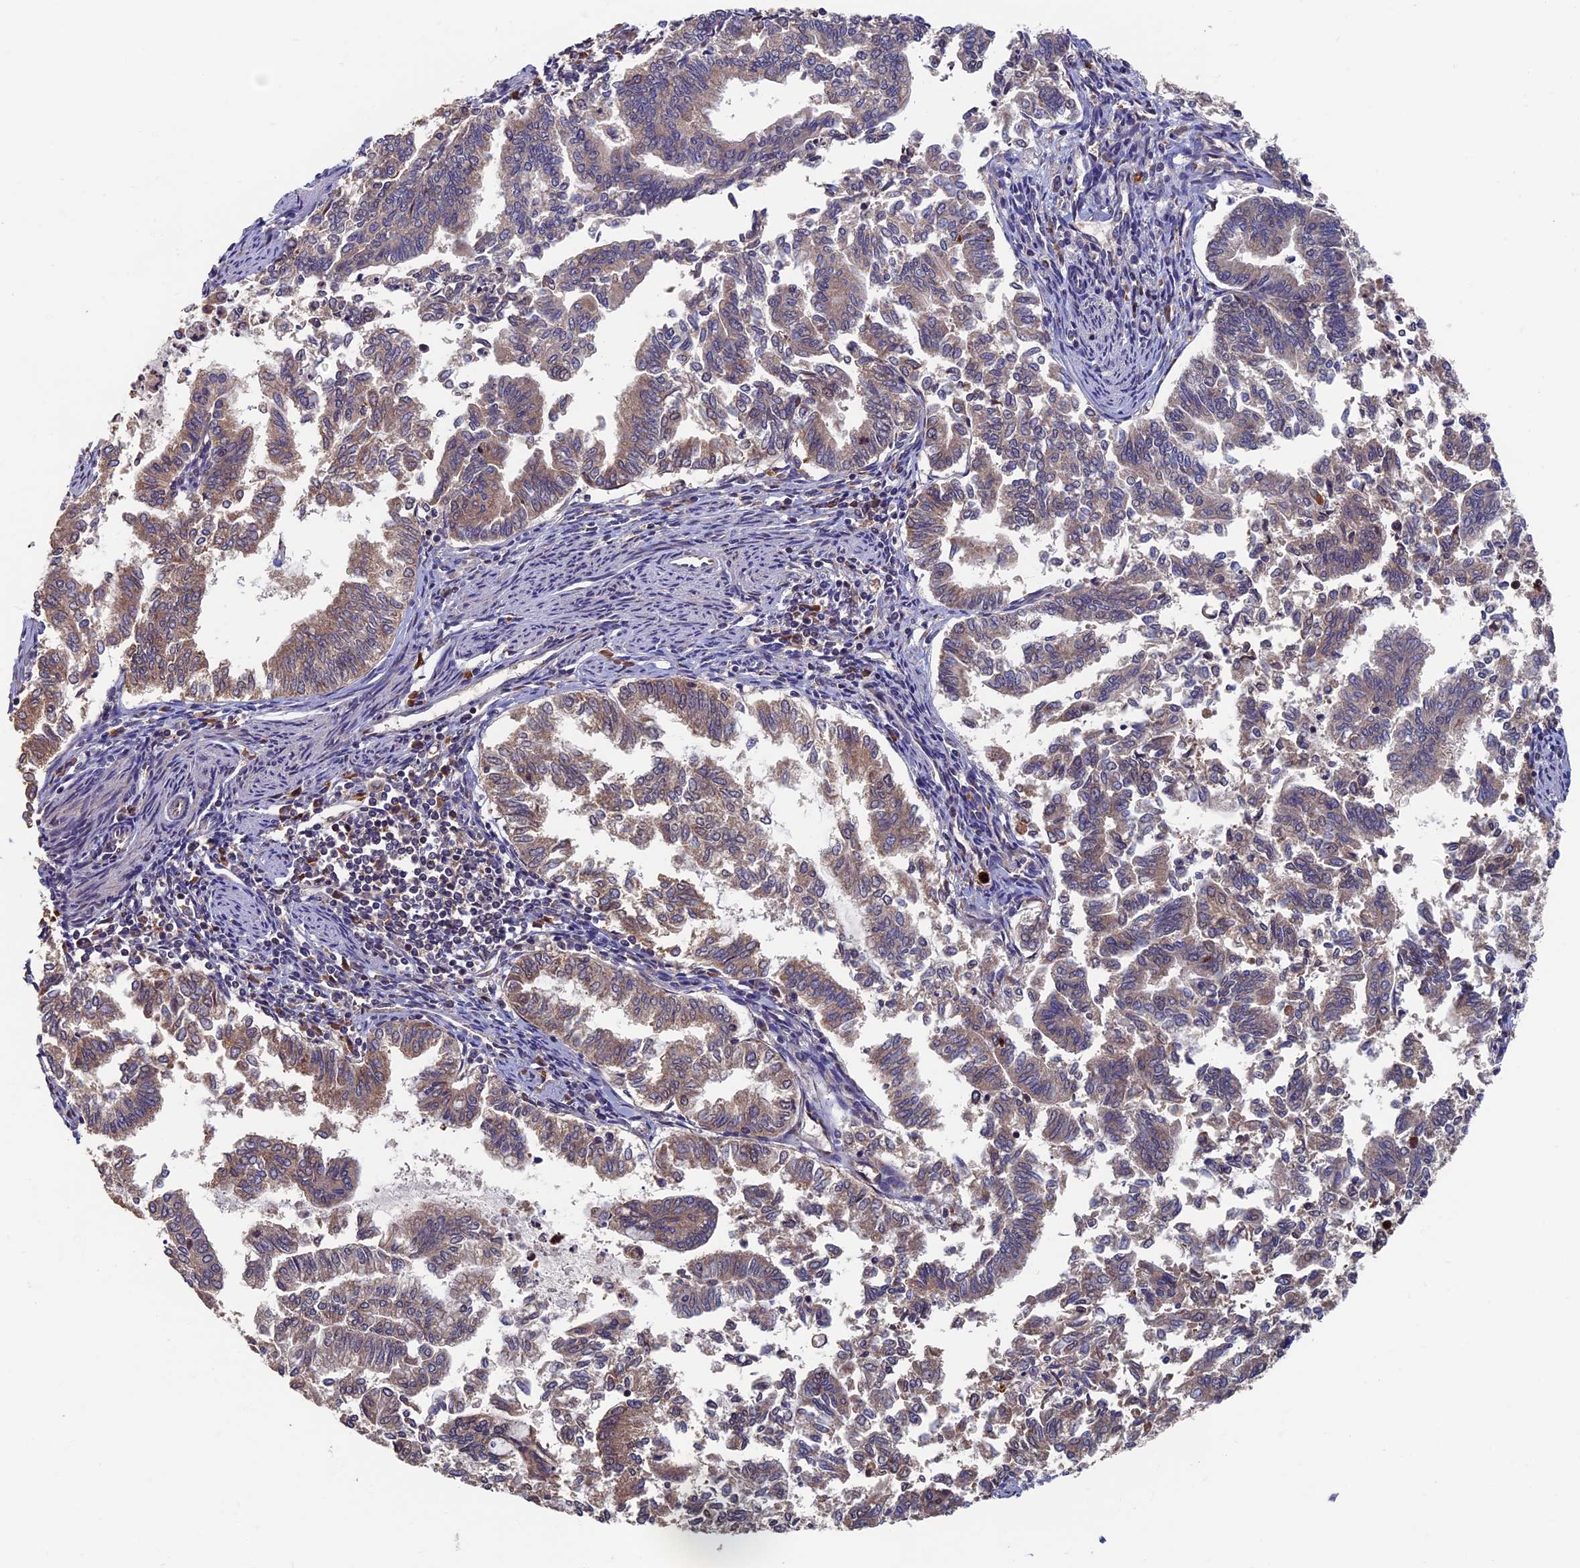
{"staining": {"intensity": "moderate", "quantity": ">75%", "location": "cytoplasmic/membranous"}, "tissue": "endometrial cancer", "cell_type": "Tumor cells", "image_type": "cancer", "snomed": [{"axis": "morphology", "description": "Adenocarcinoma, NOS"}, {"axis": "topography", "description": "Endometrium"}], "caption": "Endometrial adenocarcinoma tissue shows moderate cytoplasmic/membranous expression in about >75% of tumor cells (Stains: DAB (3,3'-diaminobenzidine) in brown, nuclei in blue, Microscopy: brightfield microscopy at high magnification).", "gene": "TNK2", "patient": {"sex": "female", "age": 79}}